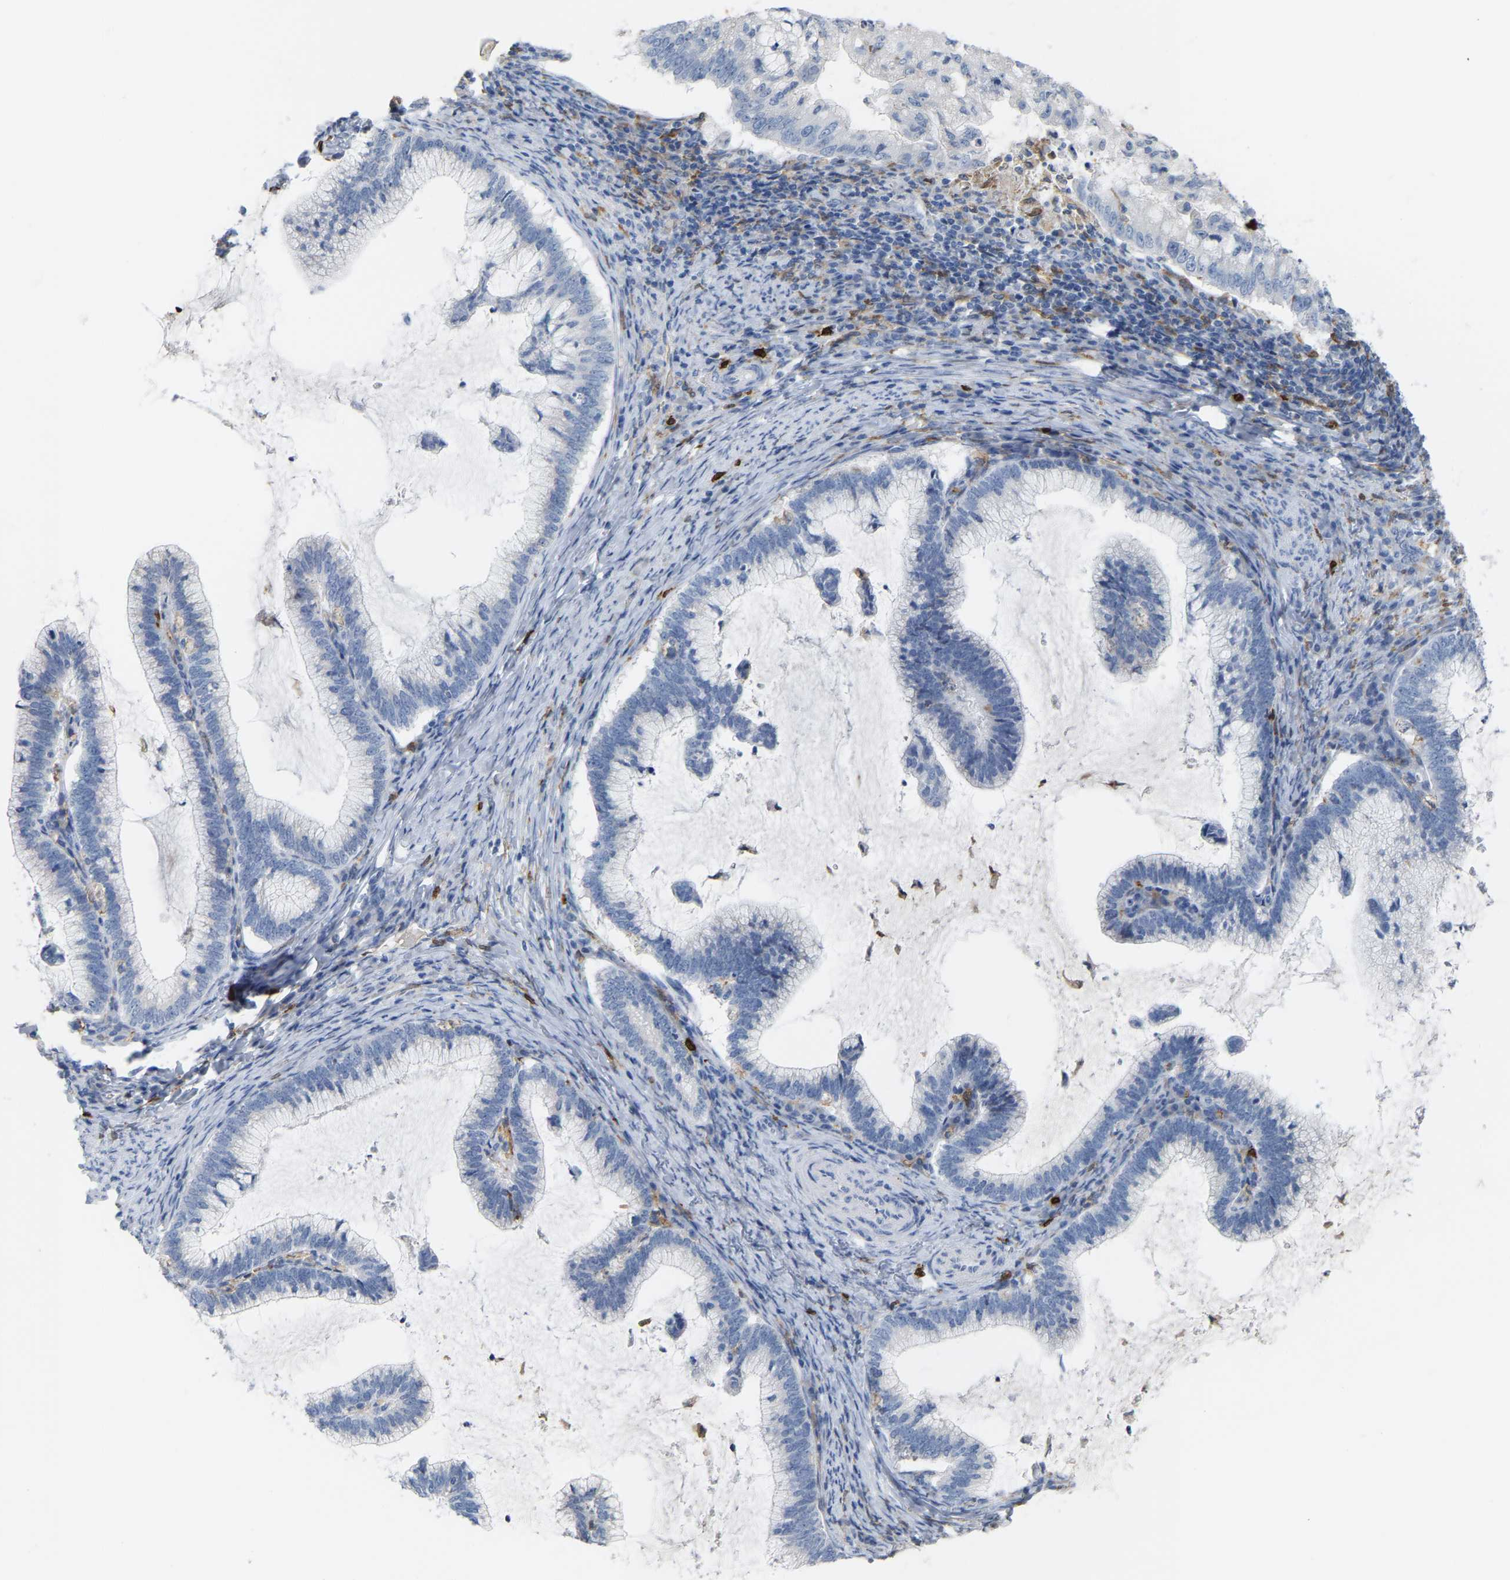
{"staining": {"intensity": "negative", "quantity": "none", "location": "none"}, "tissue": "cervical cancer", "cell_type": "Tumor cells", "image_type": "cancer", "snomed": [{"axis": "morphology", "description": "Adenocarcinoma, NOS"}, {"axis": "topography", "description": "Cervix"}], "caption": "Protein analysis of cervical cancer displays no significant expression in tumor cells.", "gene": "PTGS1", "patient": {"sex": "female", "age": 36}}